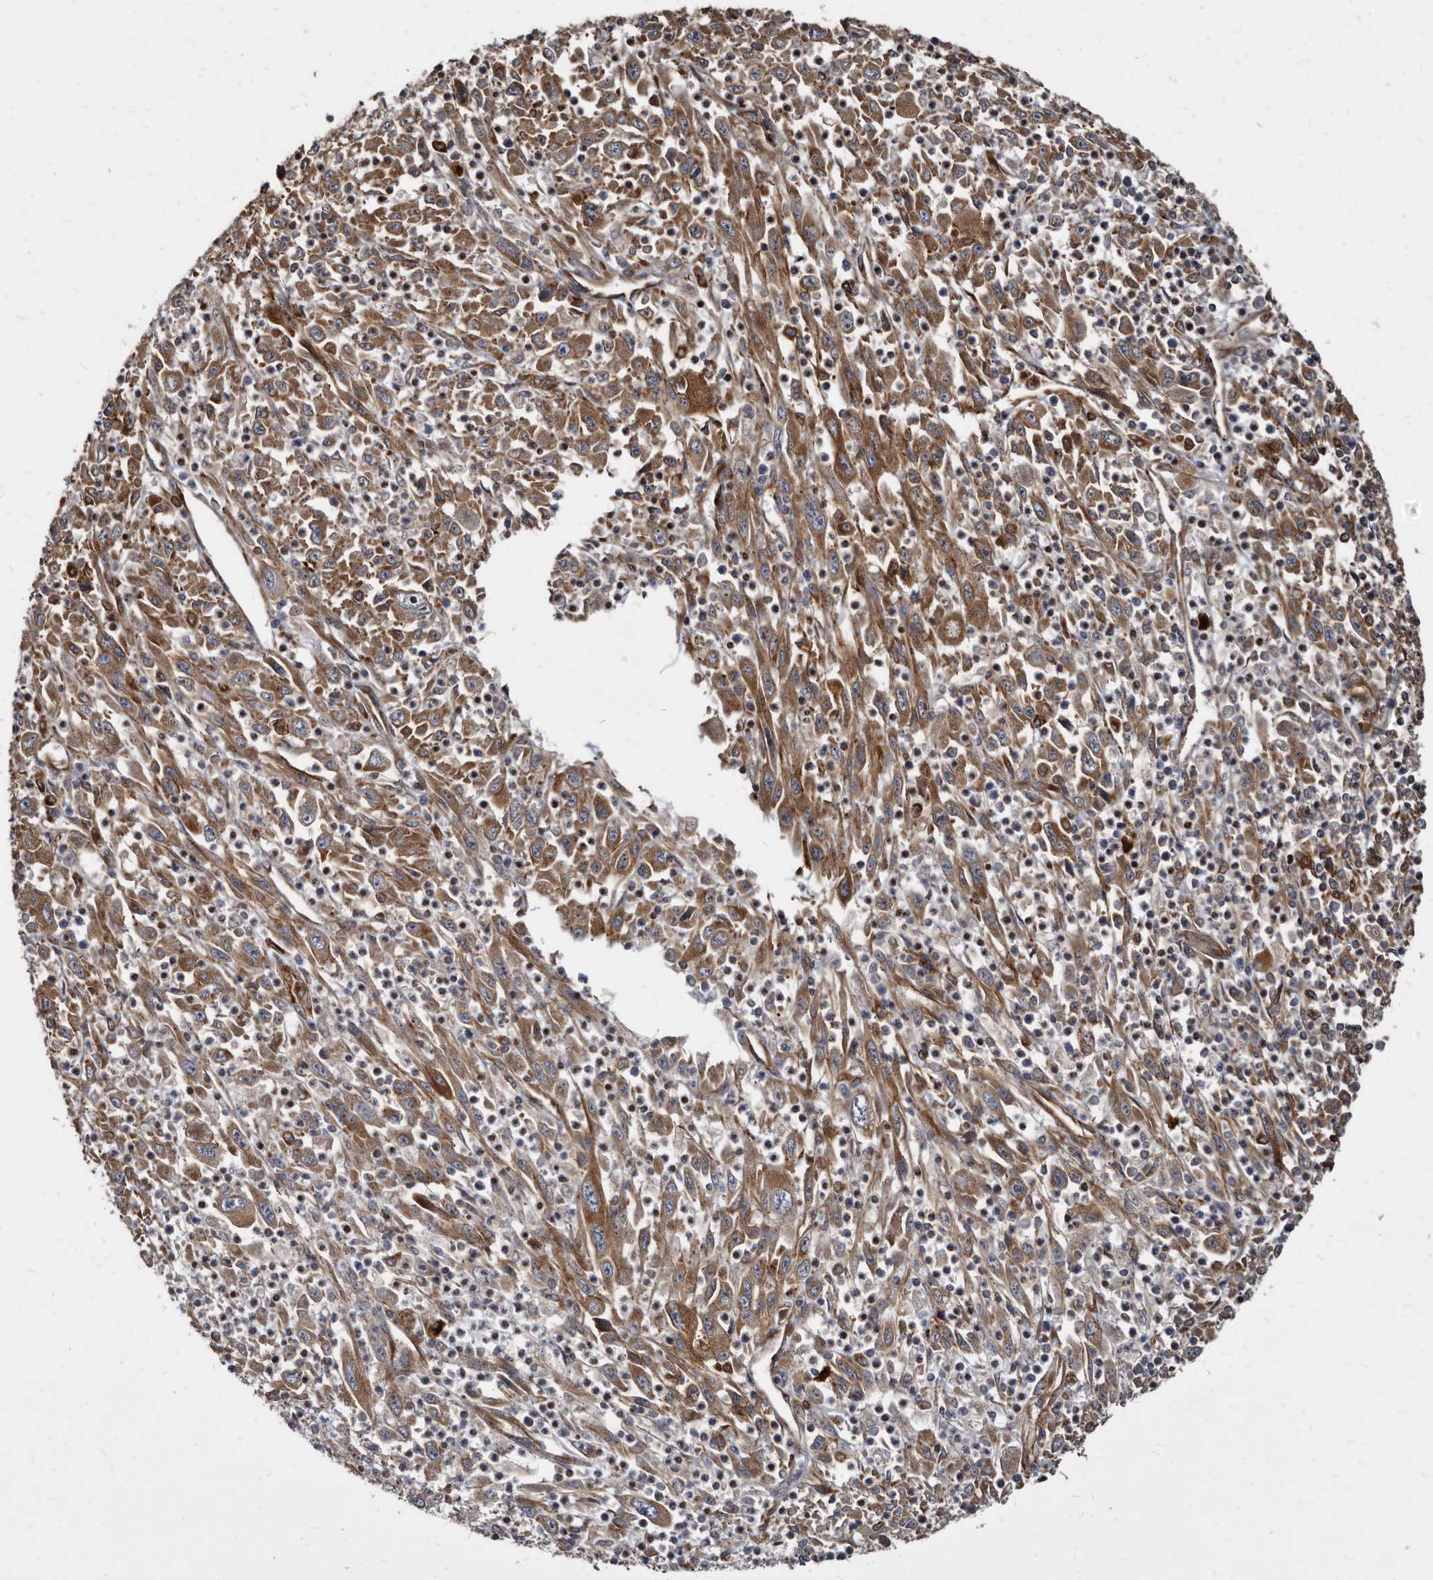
{"staining": {"intensity": "strong", "quantity": ">75%", "location": "cytoplasmic/membranous"}, "tissue": "melanoma", "cell_type": "Tumor cells", "image_type": "cancer", "snomed": [{"axis": "morphology", "description": "Malignant melanoma, Metastatic site"}, {"axis": "topography", "description": "Skin"}], "caption": "Immunohistochemistry (IHC) staining of malignant melanoma (metastatic site), which displays high levels of strong cytoplasmic/membranous expression in about >75% of tumor cells indicating strong cytoplasmic/membranous protein positivity. The staining was performed using DAB (3,3'-diaminobenzidine) (brown) for protein detection and nuclei were counterstained in hematoxylin (blue).", "gene": "KCTD20", "patient": {"sex": "female", "age": 56}}